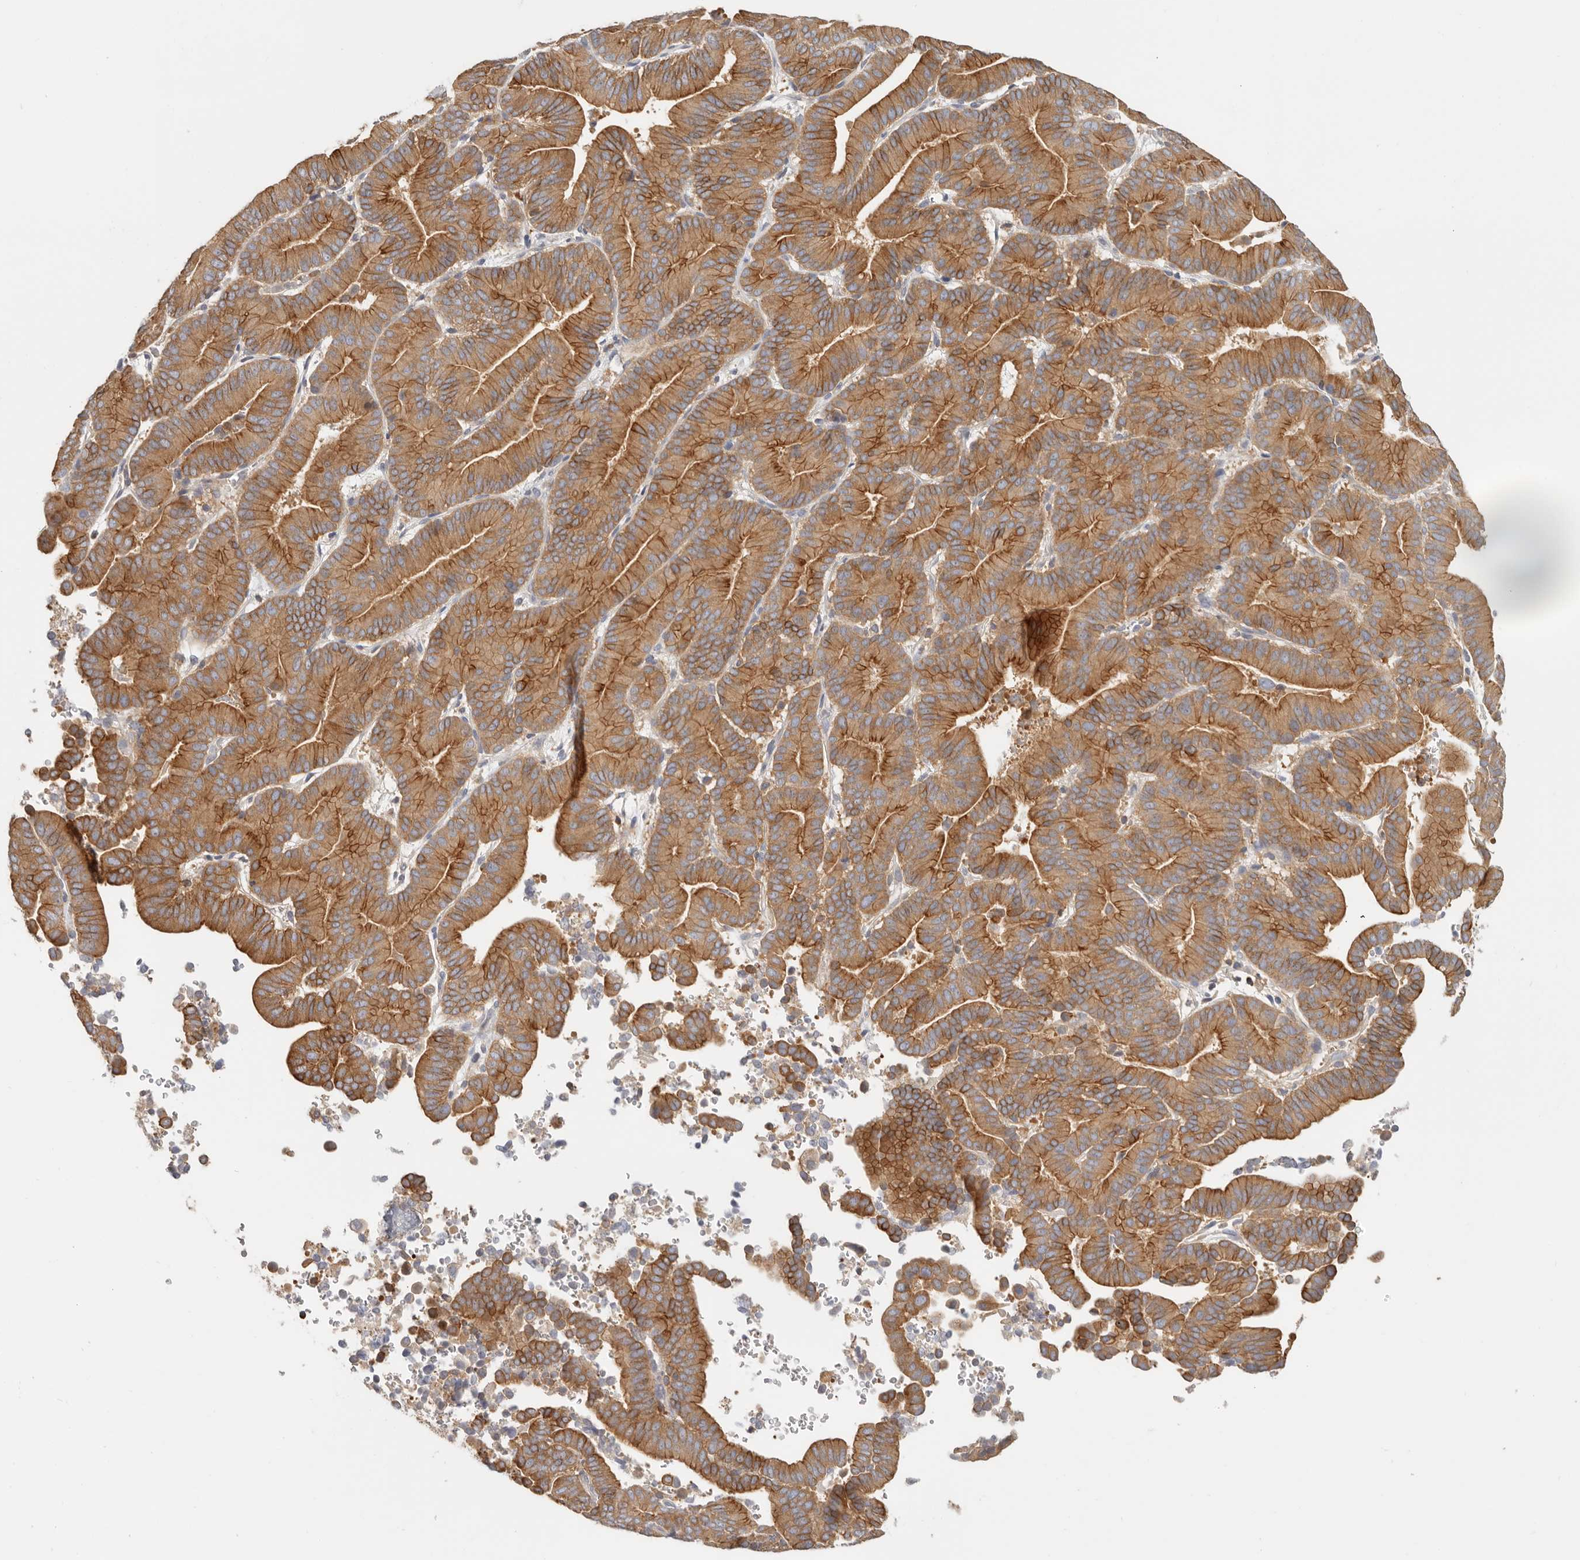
{"staining": {"intensity": "strong", "quantity": ">75%", "location": "cytoplasmic/membranous"}, "tissue": "liver cancer", "cell_type": "Tumor cells", "image_type": "cancer", "snomed": [{"axis": "morphology", "description": "Cholangiocarcinoma"}, {"axis": "topography", "description": "Liver"}], "caption": "Liver cholangiocarcinoma stained with DAB (3,3'-diaminobenzidine) IHC exhibits high levels of strong cytoplasmic/membranous staining in about >75% of tumor cells.", "gene": "ANXA9", "patient": {"sex": "female", "age": 75}}